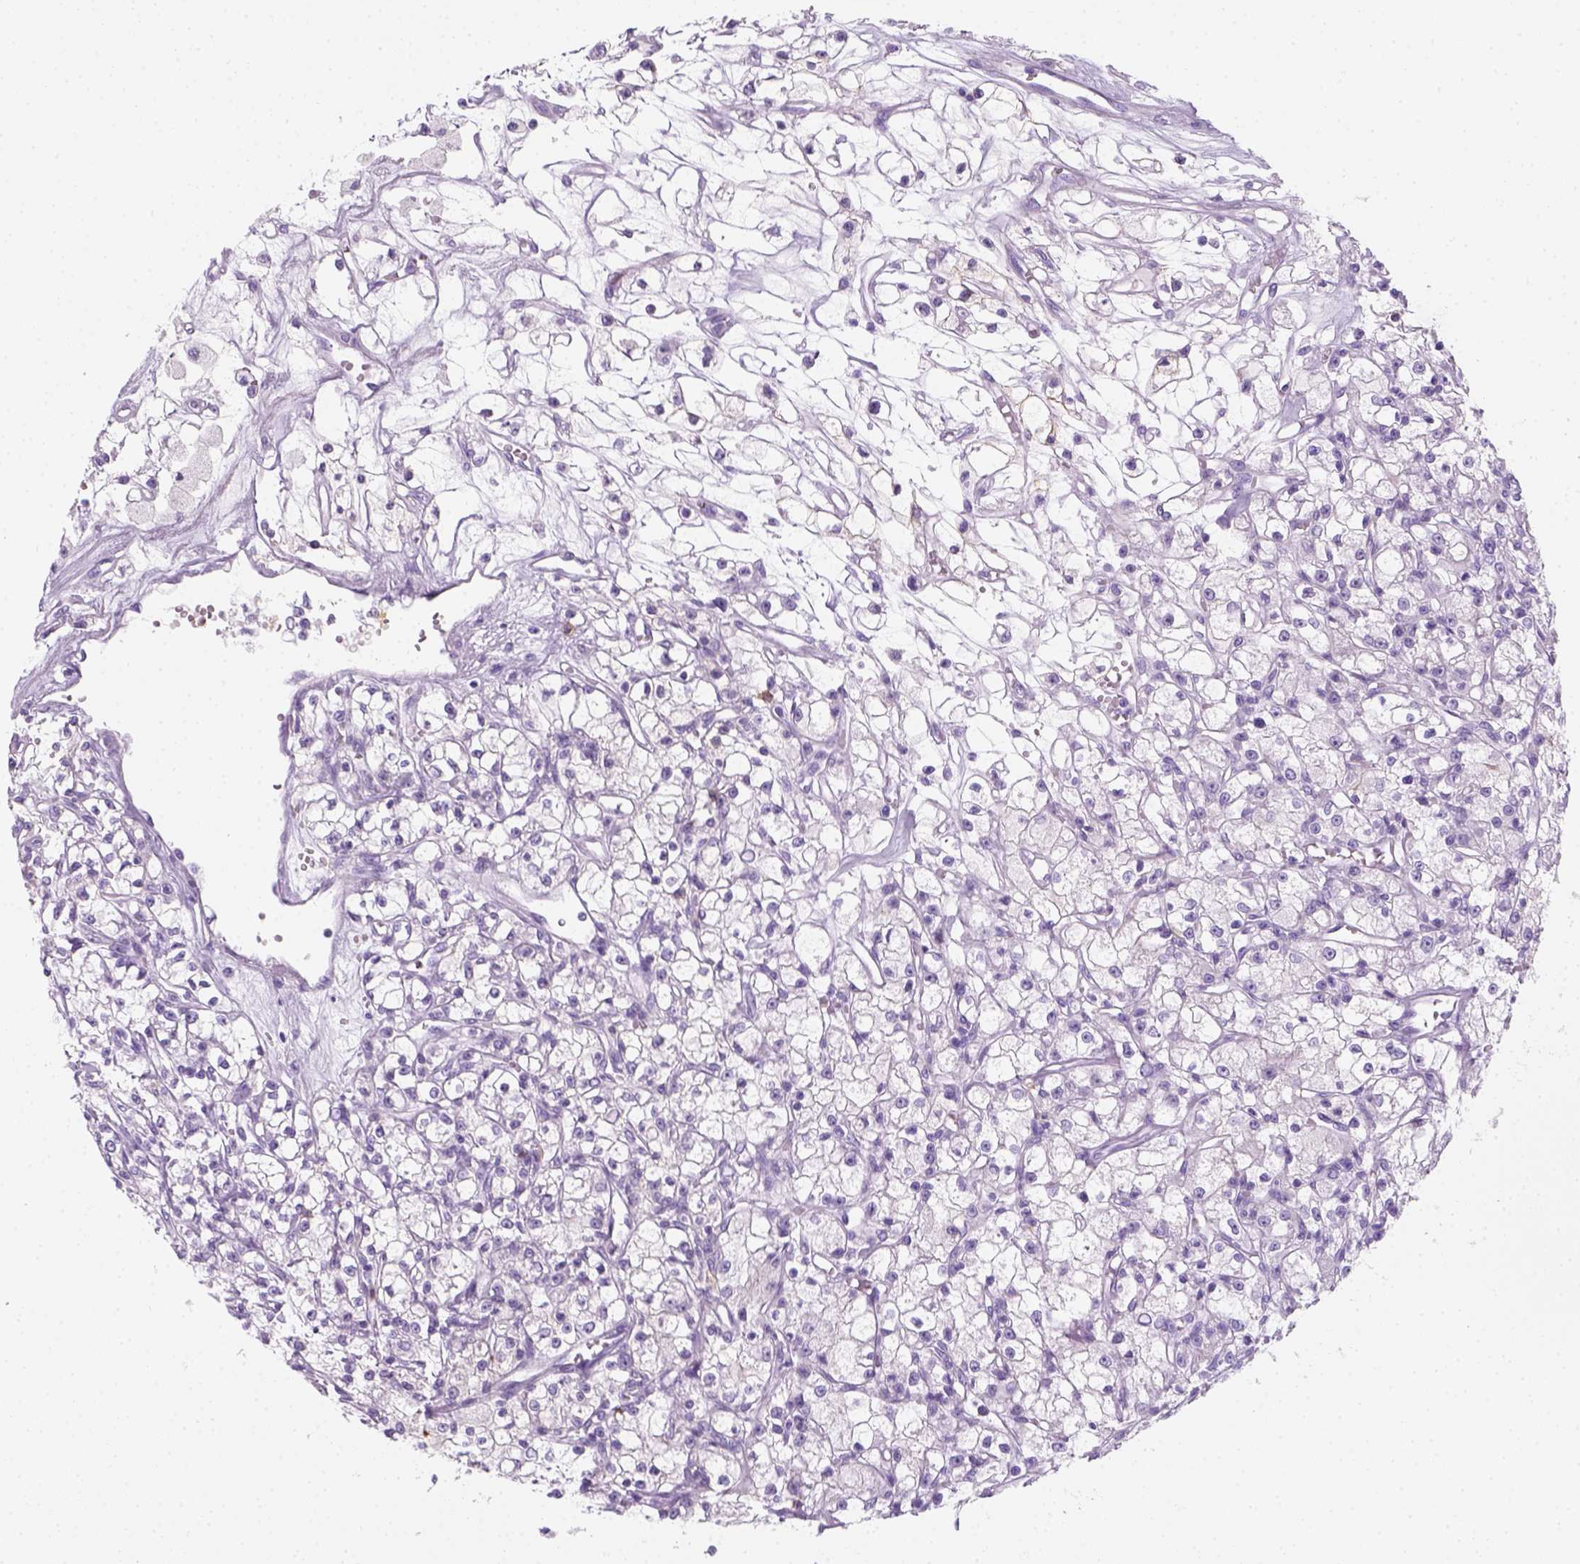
{"staining": {"intensity": "negative", "quantity": "none", "location": "none"}, "tissue": "renal cancer", "cell_type": "Tumor cells", "image_type": "cancer", "snomed": [{"axis": "morphology", "description": "Adenocarcinoma, NOS"}, {"axis": "topography", "description": "Kidney"}], "caption": "Histopathology image shows no significant protein expression in tumor cells of adenocarcinoma (renal). (Brightfield microscopy of DAB (3,3'-diaminobenzidine) IHC at high magnification).", "gene": "AQP3", "patient": {"sex": "female", "age": 59}}